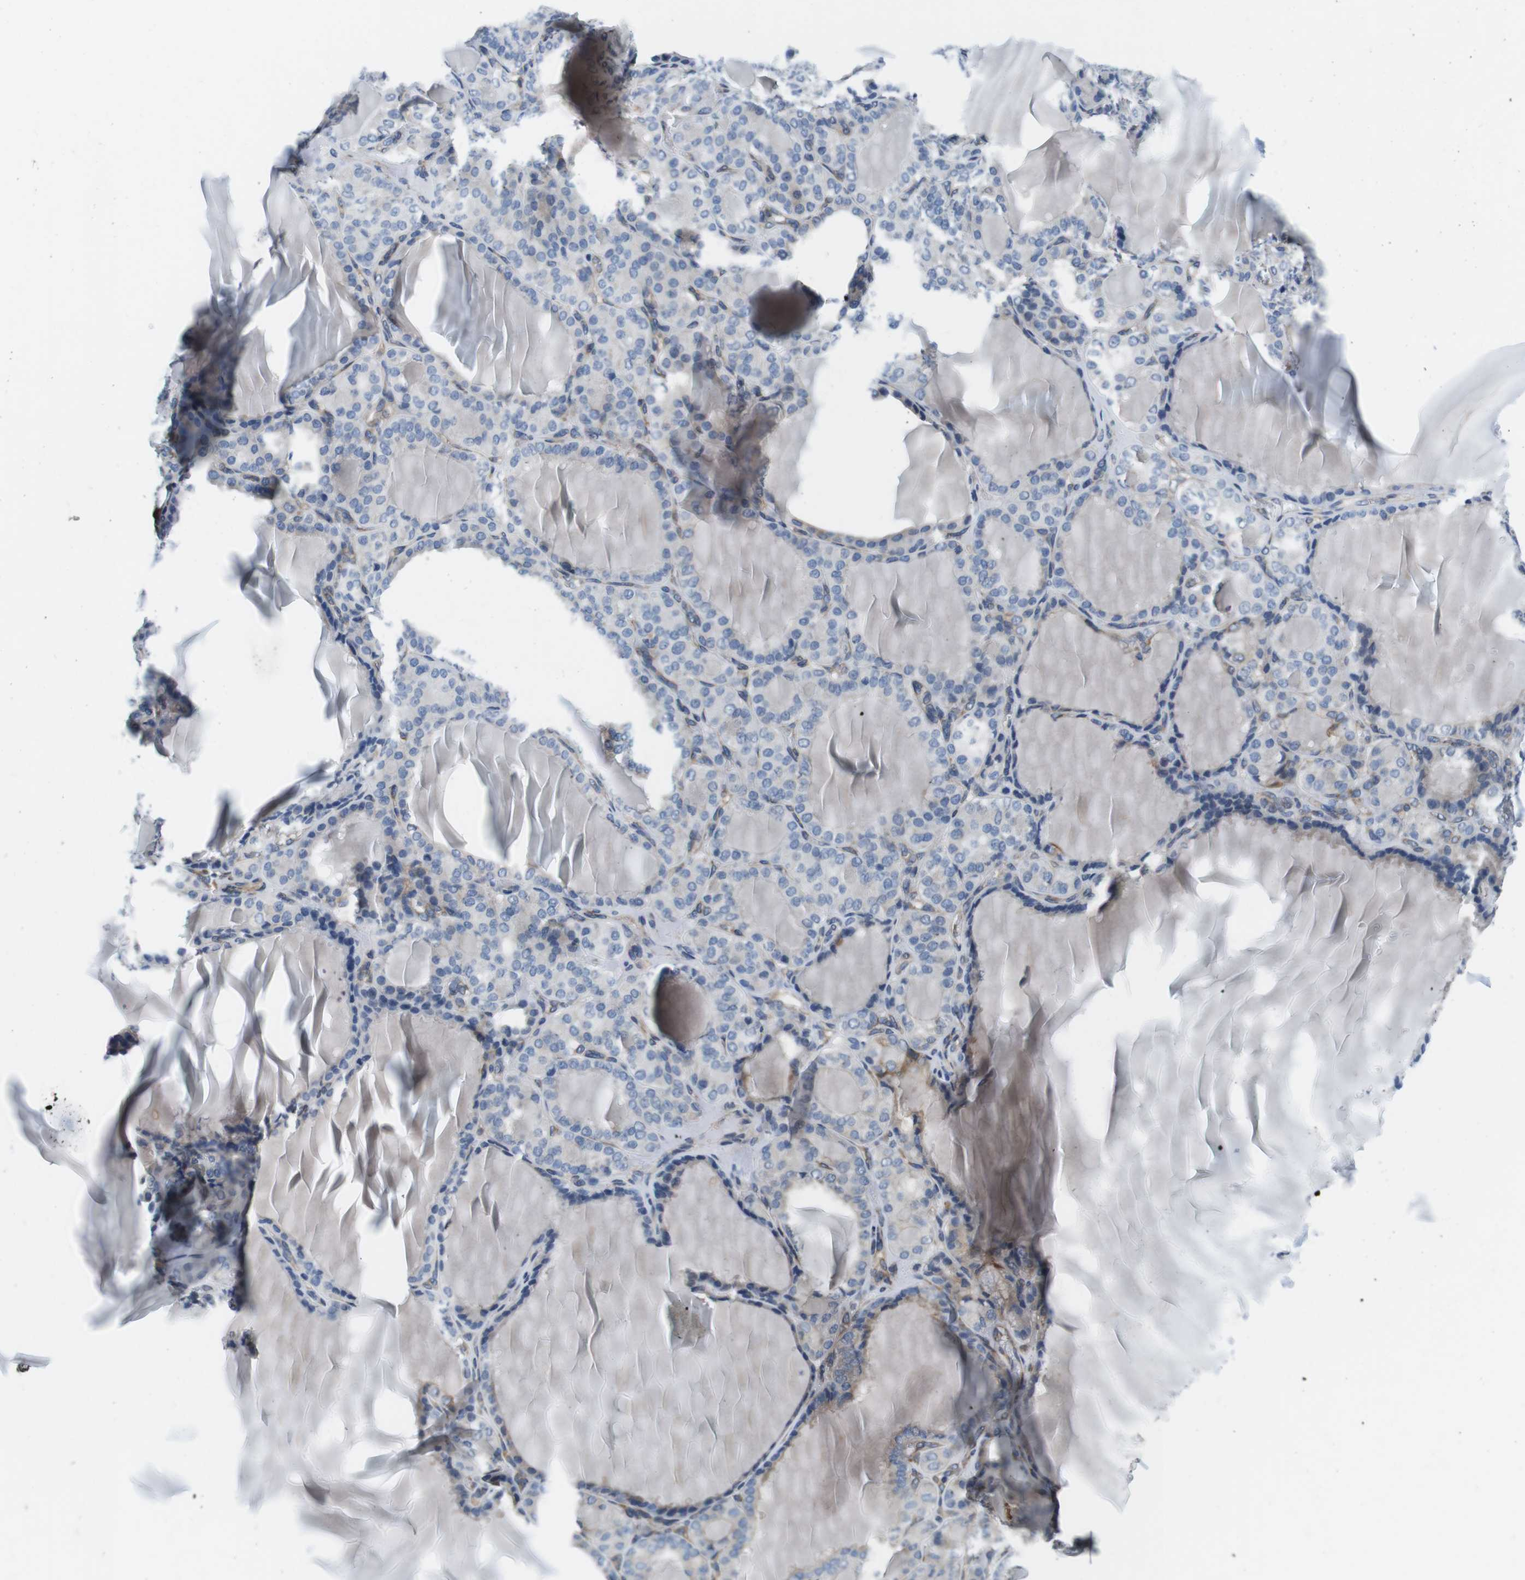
{"staining": {"intensity": "negative", "quantity": "none", "location": "none"}, "tissue": "thyroid gland", "cell_type": "Glandular cells", "image_type": "normal", "snomed": [{"axis": "morphology", "description": "Normal tissue, NOS"}, {"axis": "topography", "description": "Thyroid gland"}], "caption": "Immunohistochemical staining of benign human thyroid gland reveals no significant staining in glandular cells.", "gene": "DCLK1", "patient": {"sex": "female", "age": 28}}